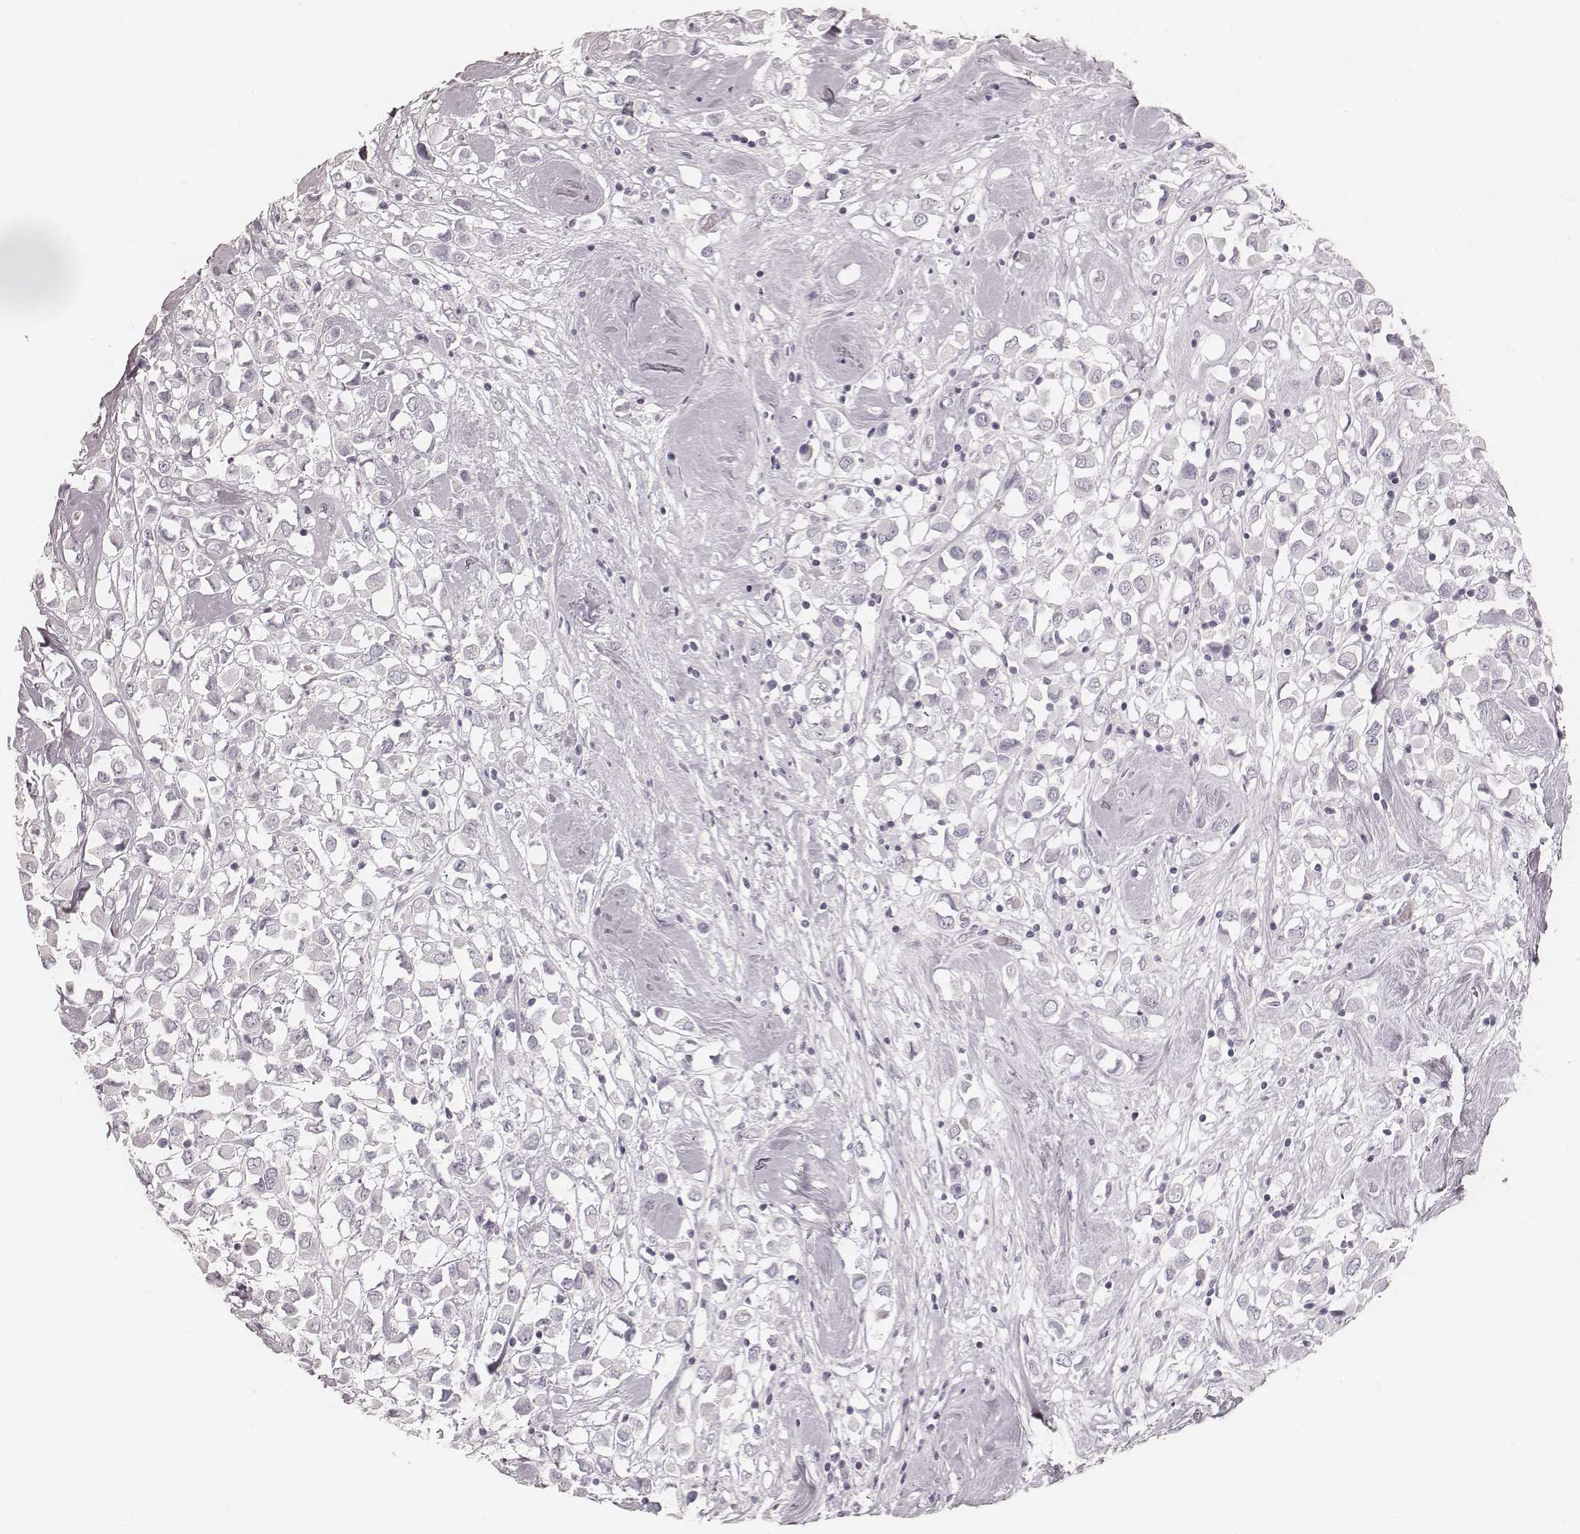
{"staining": {"intensity": "negative", "quantity": "none", "location": "none"}, "tissue": "breast cancer", "cell_type": "Tumor cells", "image_type": "cancer", "snomed": [{"axis": "morphology", "description": "Duct carcinoma"}, {"axis": "topography", "description": "Breast"}], "caption": "High power microscopy histopathology image of an immunohistochemistry (IHC) image of infiltrating ductal carcinoma (breast), revealing no significant staining in tumor cells.", "gene": "KRT72", "patient": {"sex": "female", "age": 61}}